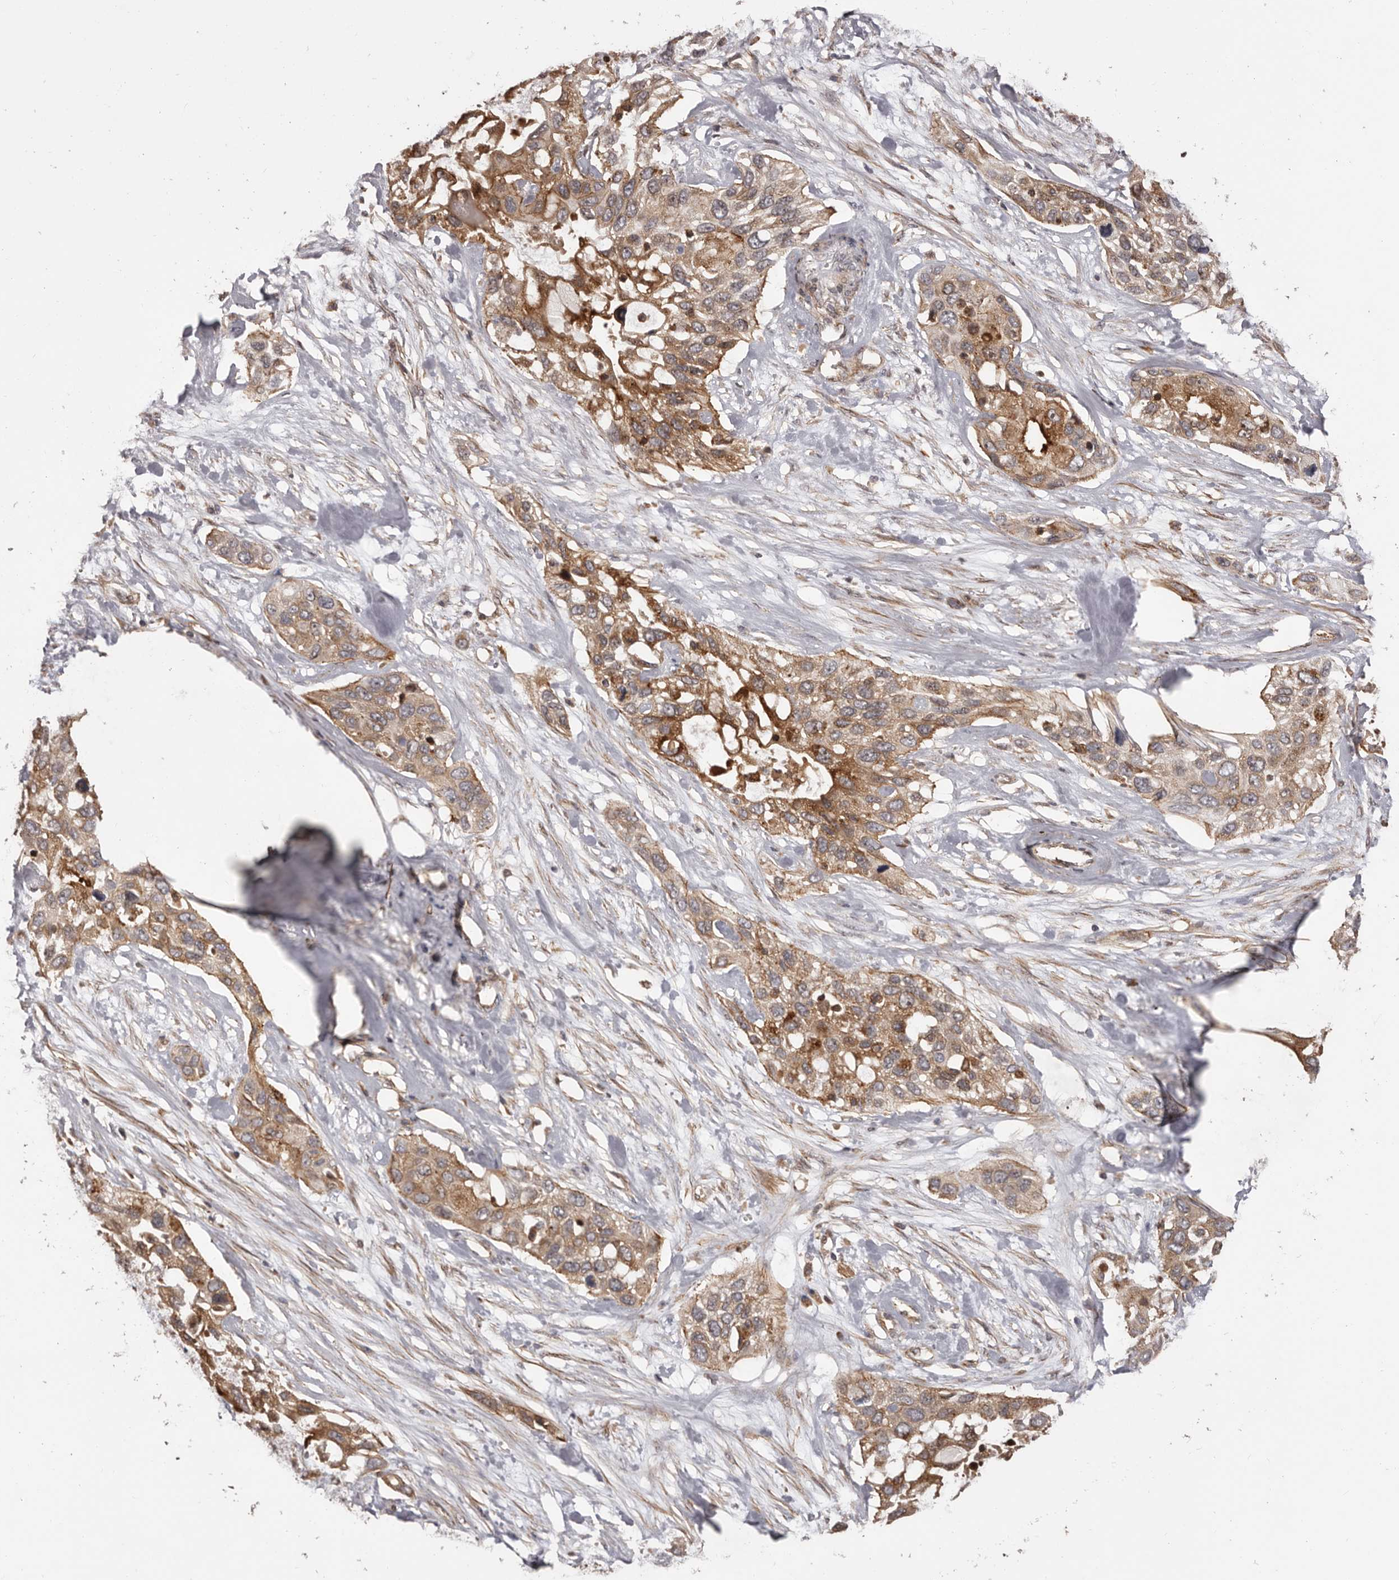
{"staining": {"intensity": "moderate", "quantity": ">75%", "location": "cytoplasmic/membranous"}, "tissue": "pancreatic cancer", "cell_type": "Tumor cells", "image_type": "cancer", "snomed": [{"axis": "morphology", "description": "Adenocarcinoma, NOS"}, {"axis": "topography", "description": "Pancreas"}], "caption": "This image shows immunohistochemistry (IHC) staining of pancreatic adenocarcinoma, with medium moderate cytoplasmic/membranous staining in about >75% of tumor cells.", "gene": "GTPBP1", "patient": {"sex": "female", "age": 60}}